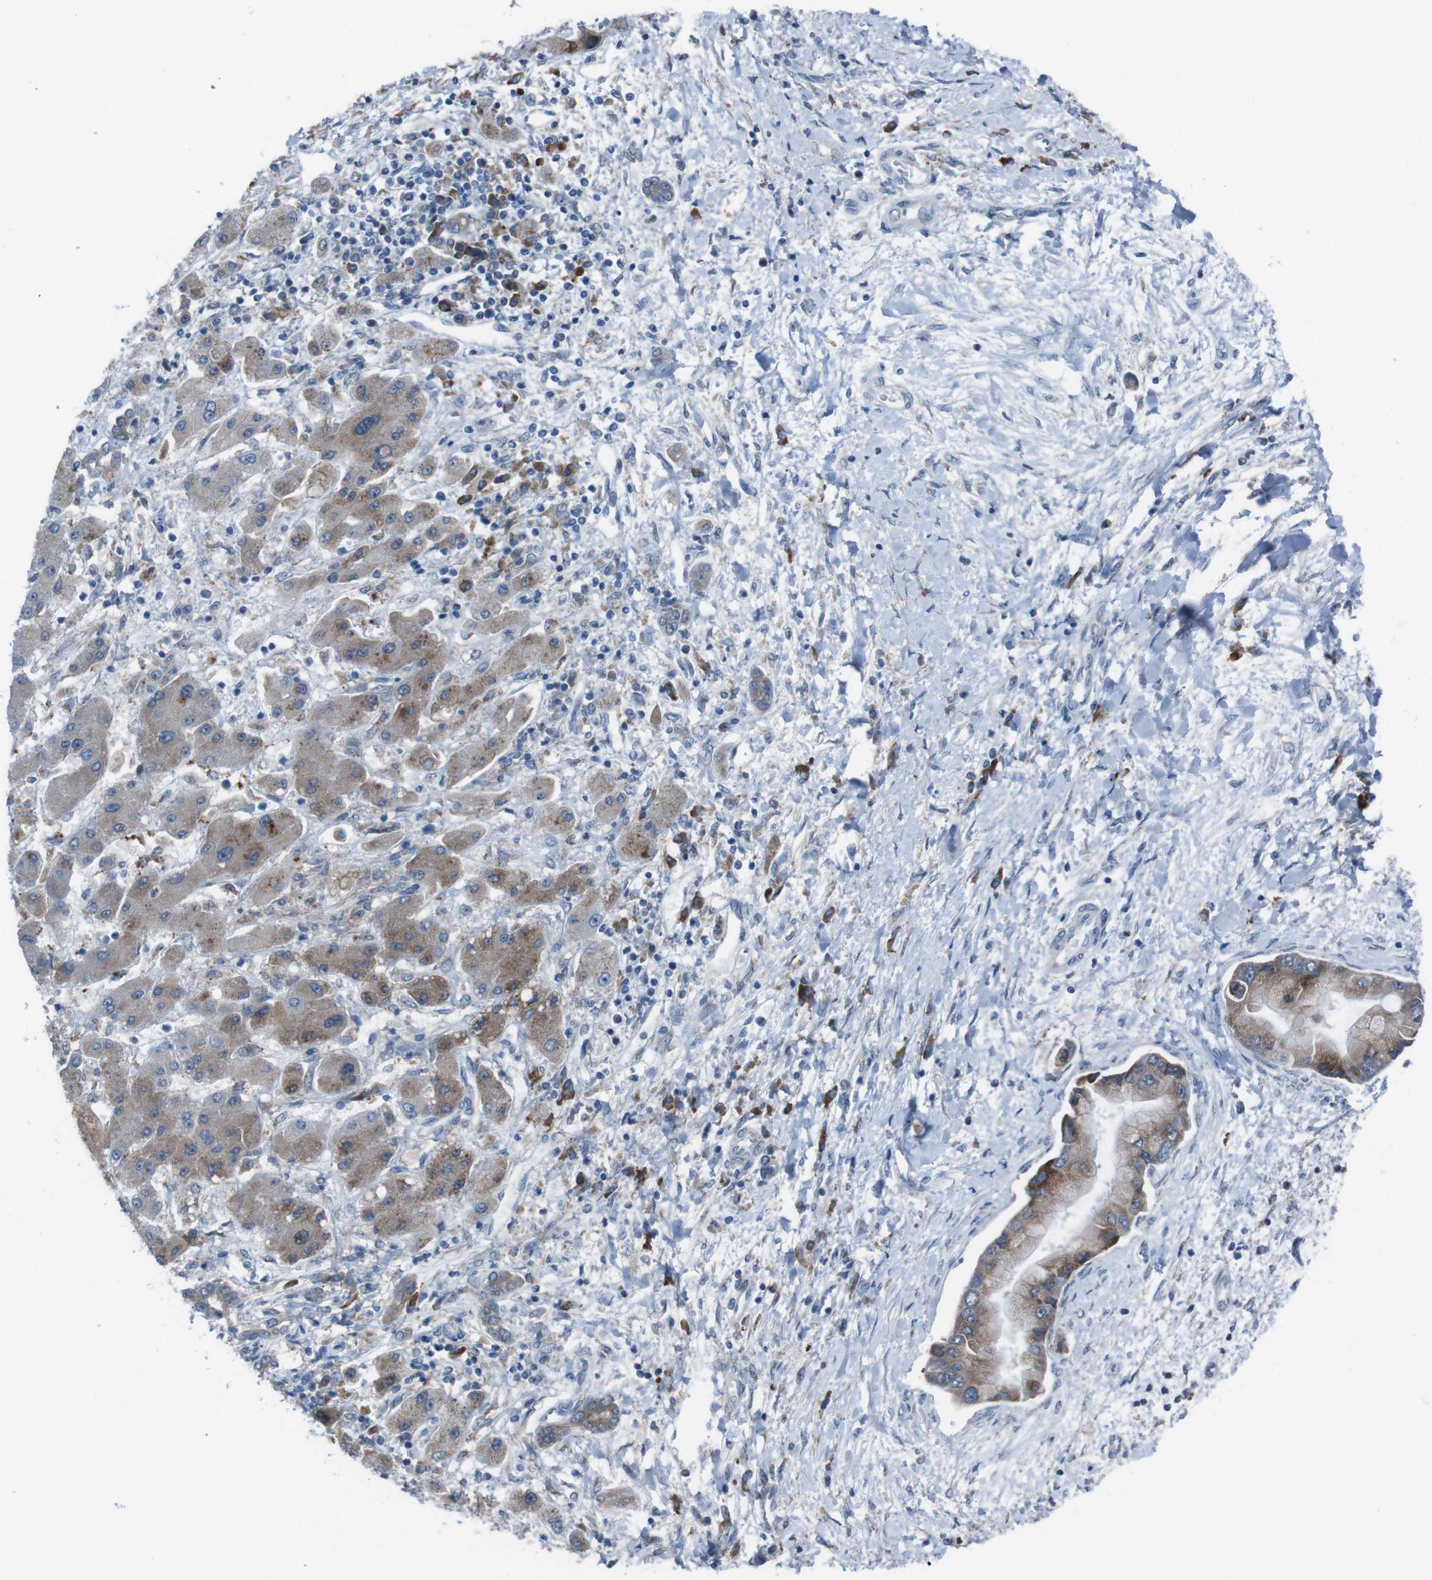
{"staining": {"intensity": "moderate", "quantity": ">75%", "location": "cytoplasmic/membranous"}, "tissue": "liver cancer", "cell_type": "Tumor cells", "image_type": "cancer", "snomed": [{"axis": "morphology", "description": "Cholangiocarcinoma"}, {"axis": "topography", "description": "Liver"}], "caption": "Brown immunohistochemical staining in liver cancer demonstrates moderate cytoplasmic/membranous positivity in about >75% of tumor cells.", "gene": "CDH22", "patient": {"sex": "male", "age": 50}}